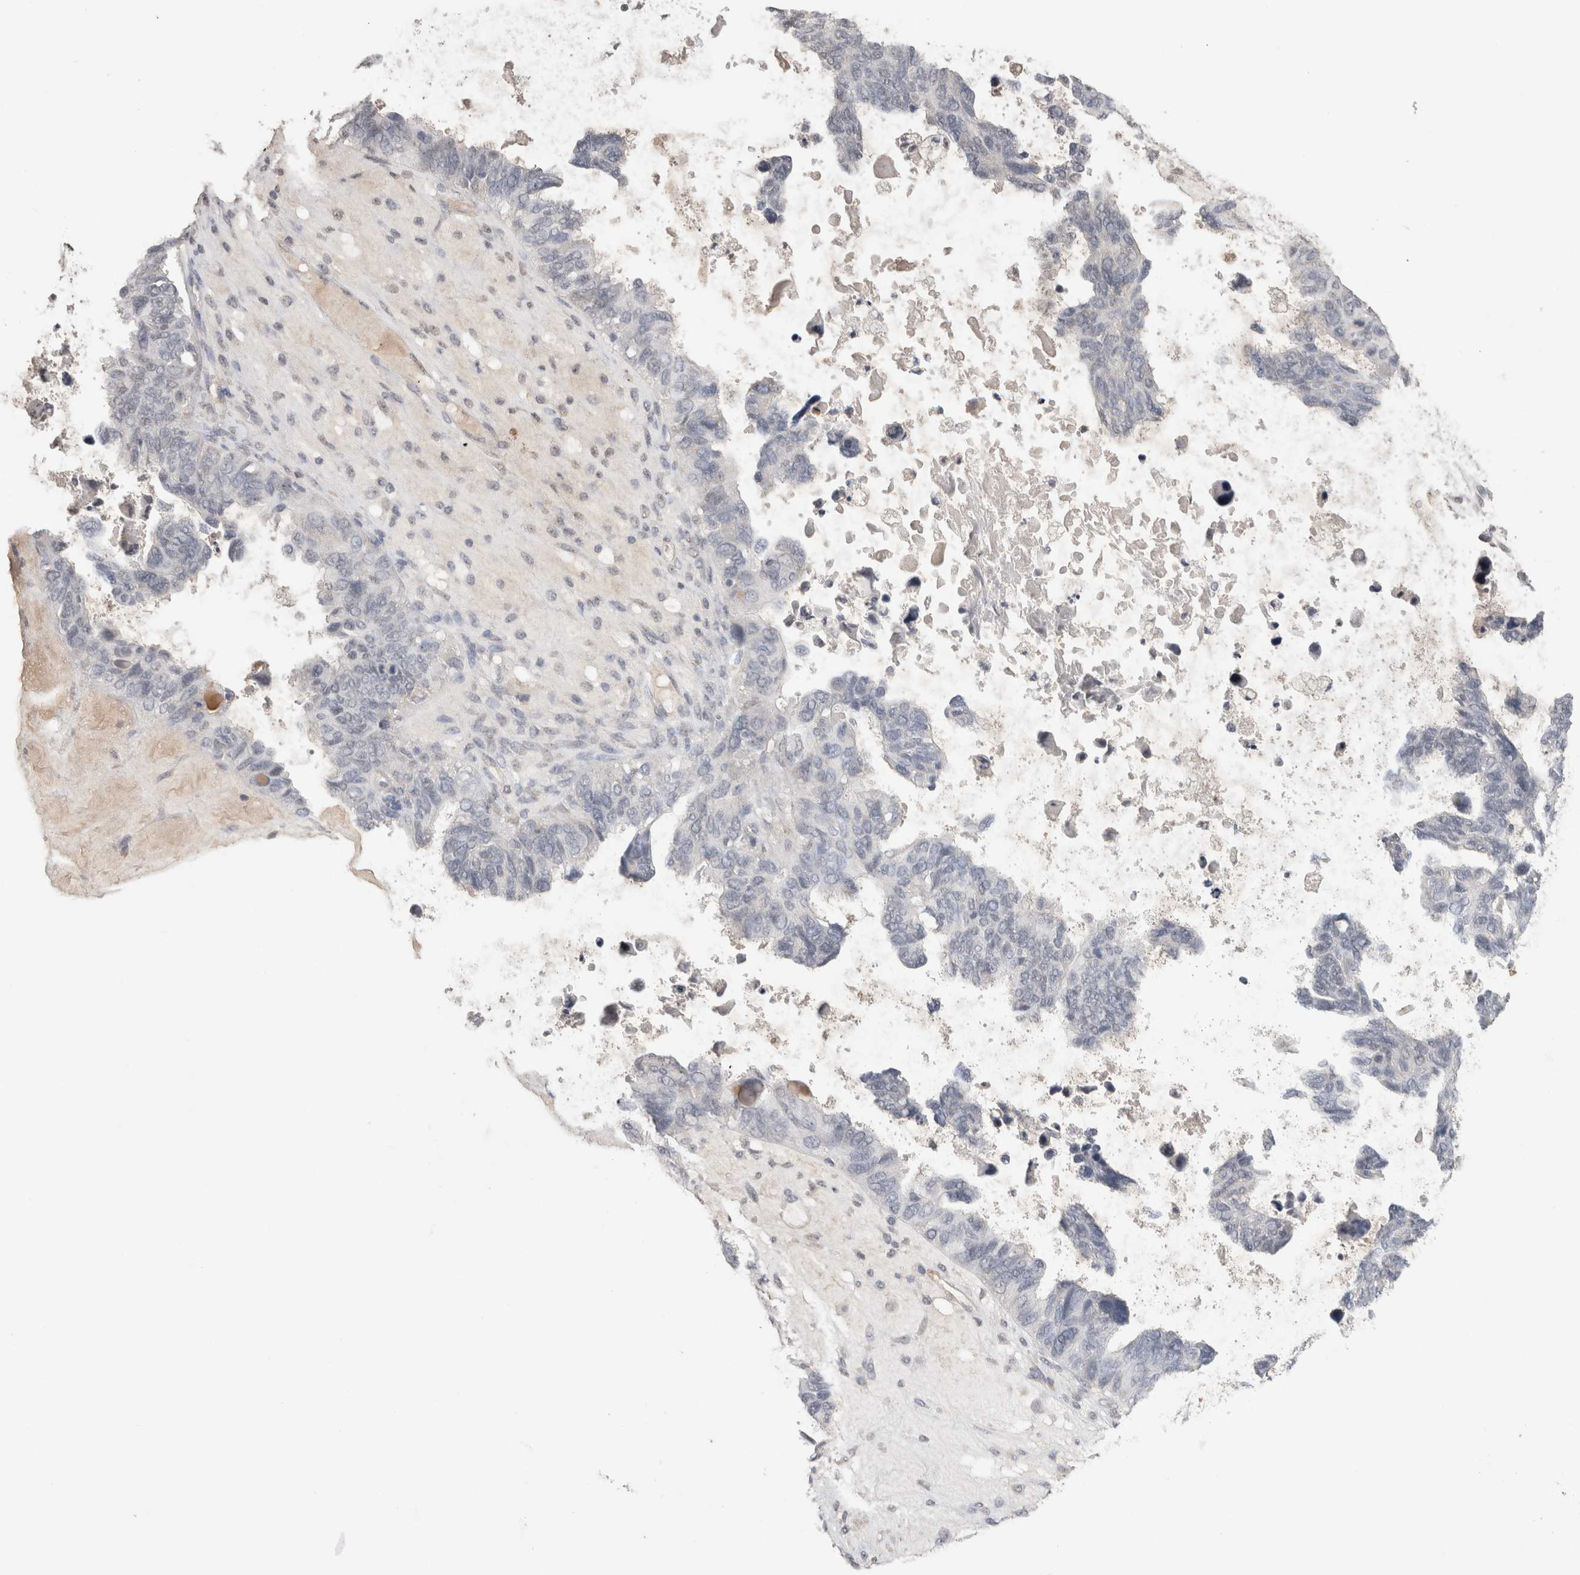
{"staining": {"intensity": "negative", "quantity": "none", "location": "none"}, "tissue": "ovarian cancer", "cell_type": "Tumor cells", "image_type": "cancer", "snomed": [{"axis": "morphology", "description": "Cystadenocarcinoma, serous, NOS"}, {"axis": "topography", "description": "Ovary"}], "caption": "Photomicrograph shows no significant protein expression in tumor cells of ovarian serous cystadenocarcinoma. (DAB (3,3'-diaminobenzidine) immunohistochemistry (IHC) with hematoxylin counter stain).", "gene": "CDH13", "patient": {"sex": "female", "age": 79}}